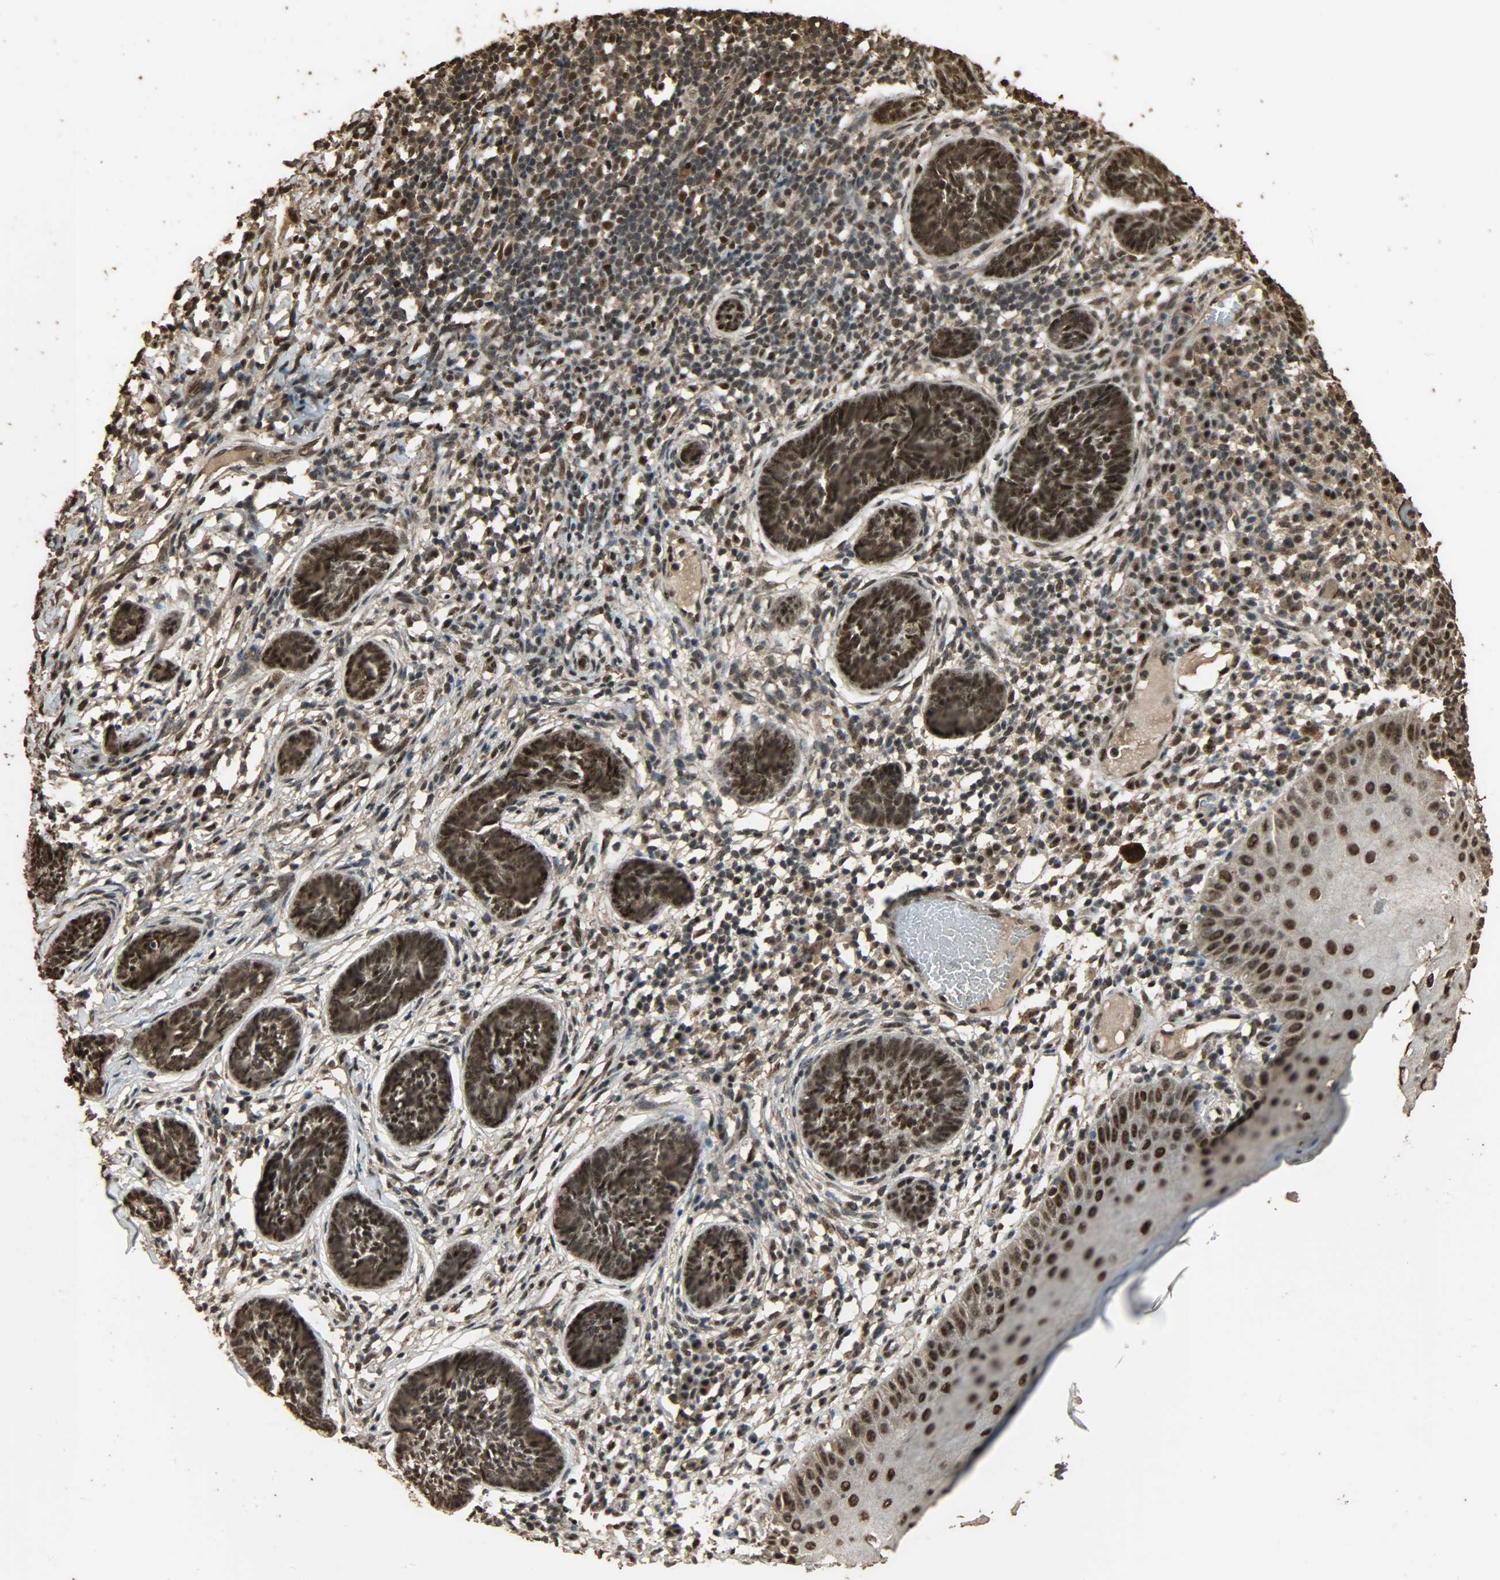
{"staining": {"intensity": "strong", "quantity": ">75%", "location": "cytoplasmic/membranous,nuclear"}, "tissue": "skin cancer", "cell_type": "Tumor cells", "image_type": "cancer", "snomed": [{"axis": "morphology", "description": "Normal tissue, NOS"}, {"axis": "morphology", "description": "Basal cell carcinoma"}, {"axis": "topography", "description": "Skin"}], "caption": "IHC image of neoplastic tissue: human skin cancer stained using IHC displays high levels of strong protein expression localized specifically in the cytoplasmic/membranous and nuclear of tumor cells, appearing as a cytoplasmic/membranous and nuclear brown color.", "gene": "CCNT2", "patient": {"sex": "male", "age": 87}}